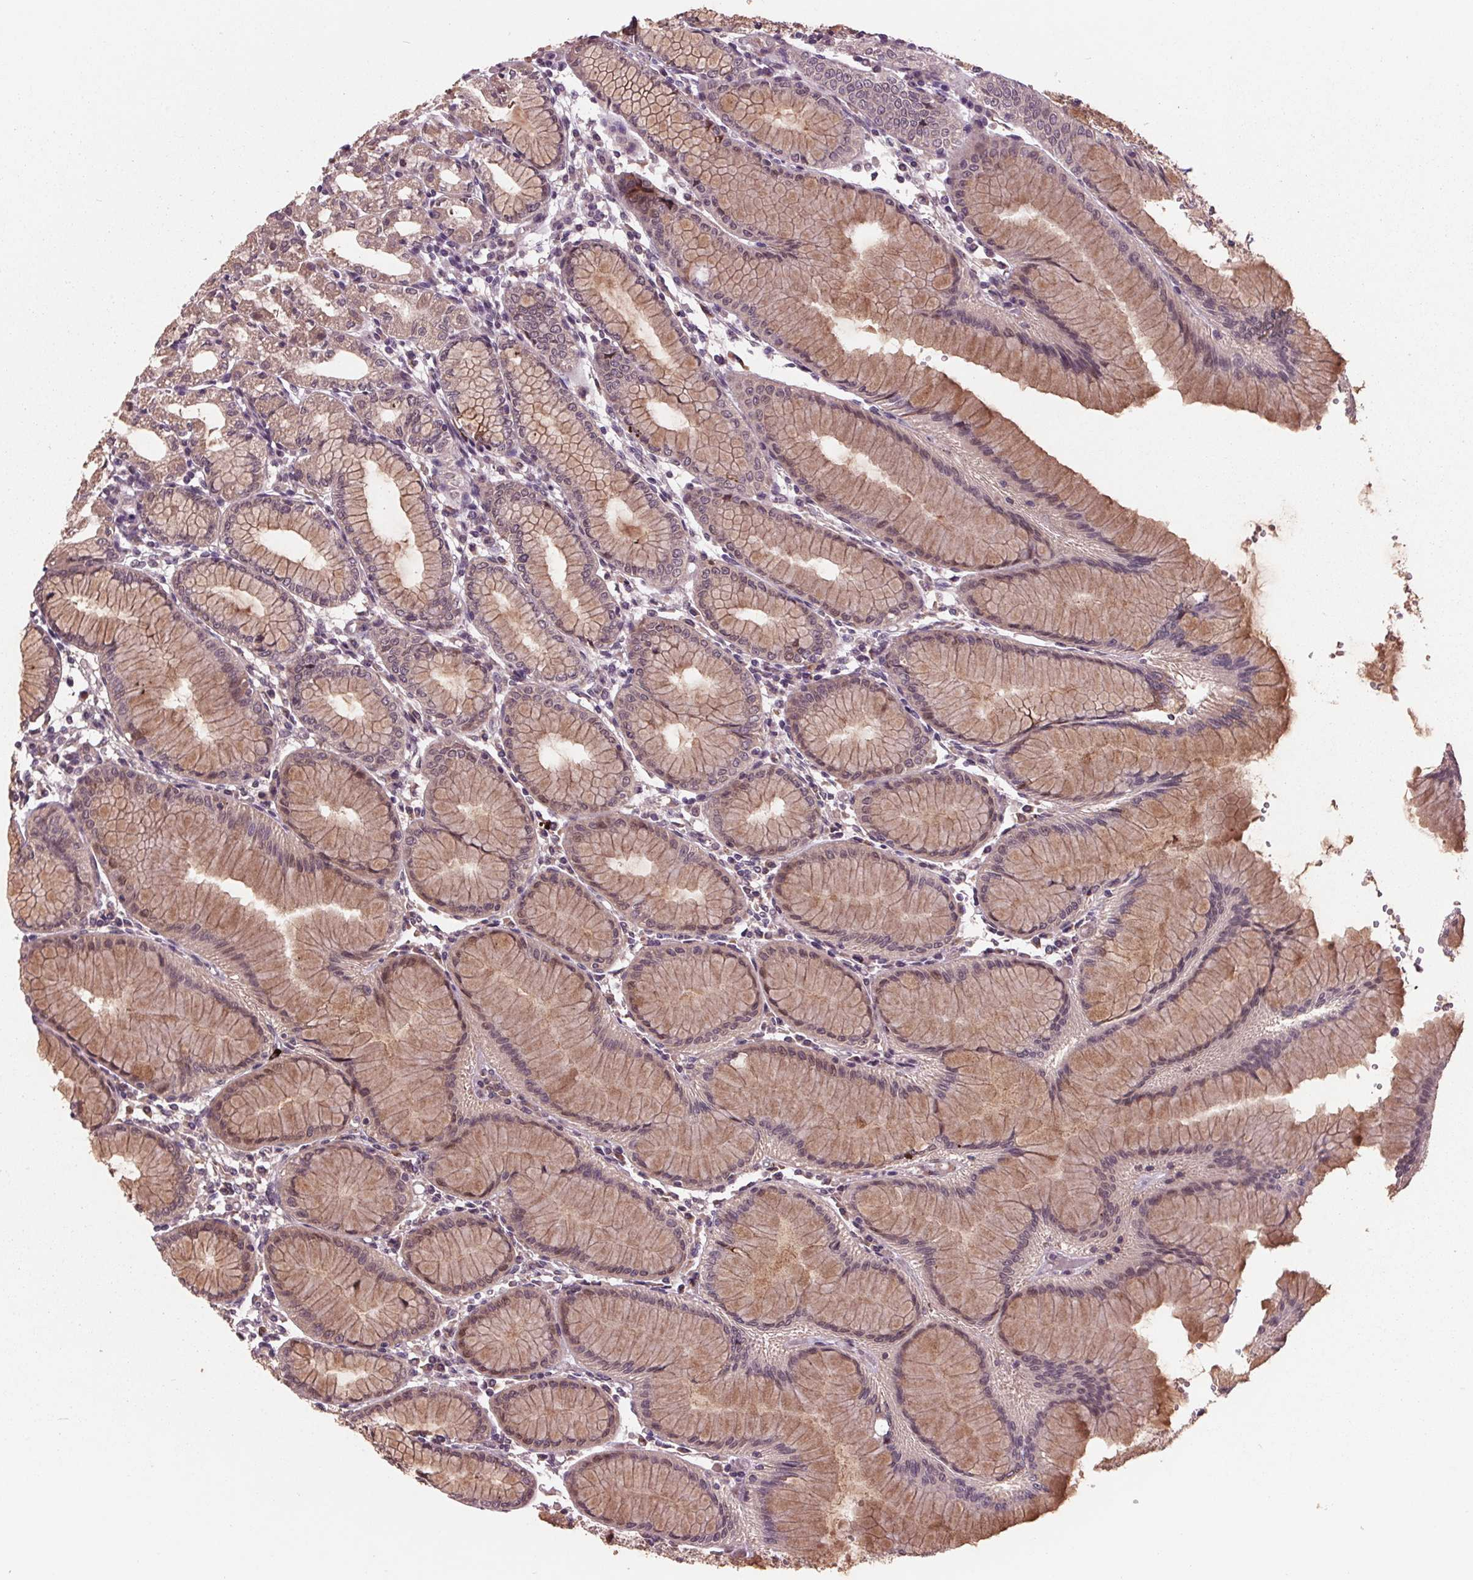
{"staining": {"intensity": "moderate", "quantity": ">75%", "location": "cytoplasmic/membranous,nuclear"}, "tissue": "stomach", "cell_type": "Glandular cells", "image_type": "normal", "snomed": [{"axis": "morphology", "description": "Normal tissue, NOS"}, {"axis": "topography", "description": "Skeletal muscle"}, {"axis": "topography", "description": "Stomach"}], "caption": "Stomach stained with a brown dye shows moderate cytoplasmic/membranous,nuclear positive positivity in approximately >75% of glandular cells.", "gene": "MAPK8", "patient": {"sex": "female", "age": 57}}